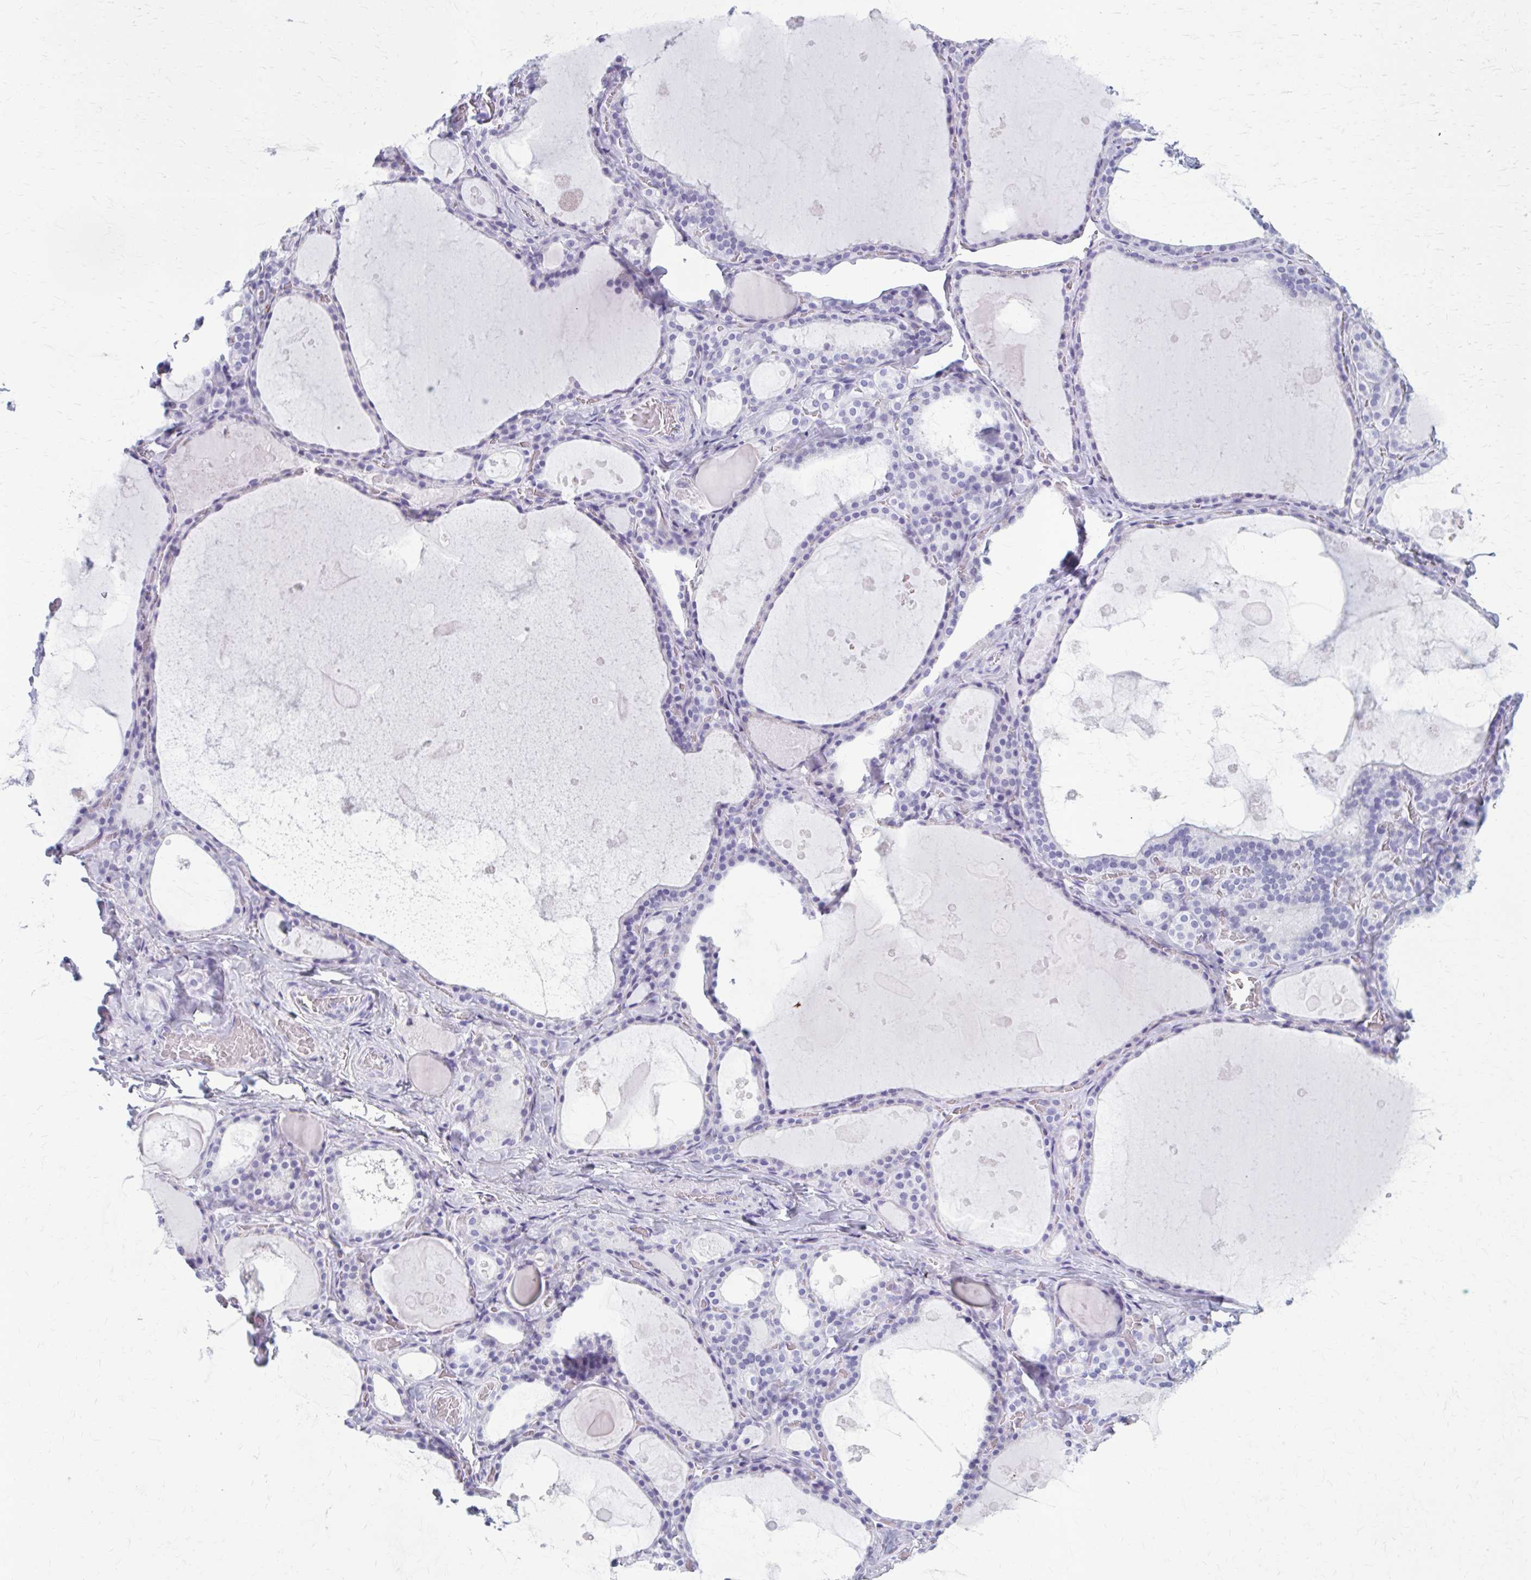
{"staining": {"intensity": "negative", "quantity": "none", "location": "none"}, "tissue": "thyroid gland", "cell_type": "Glandular cells", "image_type": "normal", "snomed": [{"axis": "morphology", "description": "Normal tissue, NOS"}, {"axis": "topography", "description": "Thyroid gland"}], "caption": "This histopathology image is of normal thyroid gland stained with immunohistochemistry to label a protein in brown with the nuclei are counter-stained blue. There is no positivity in glandular cells. (DAB (3,3'-diaminobenzidine) immunohistochemistry with hematoxylin counter stain).", "gene": "ZDHHC7", "patient": {"sex": "male", "age": 56}}